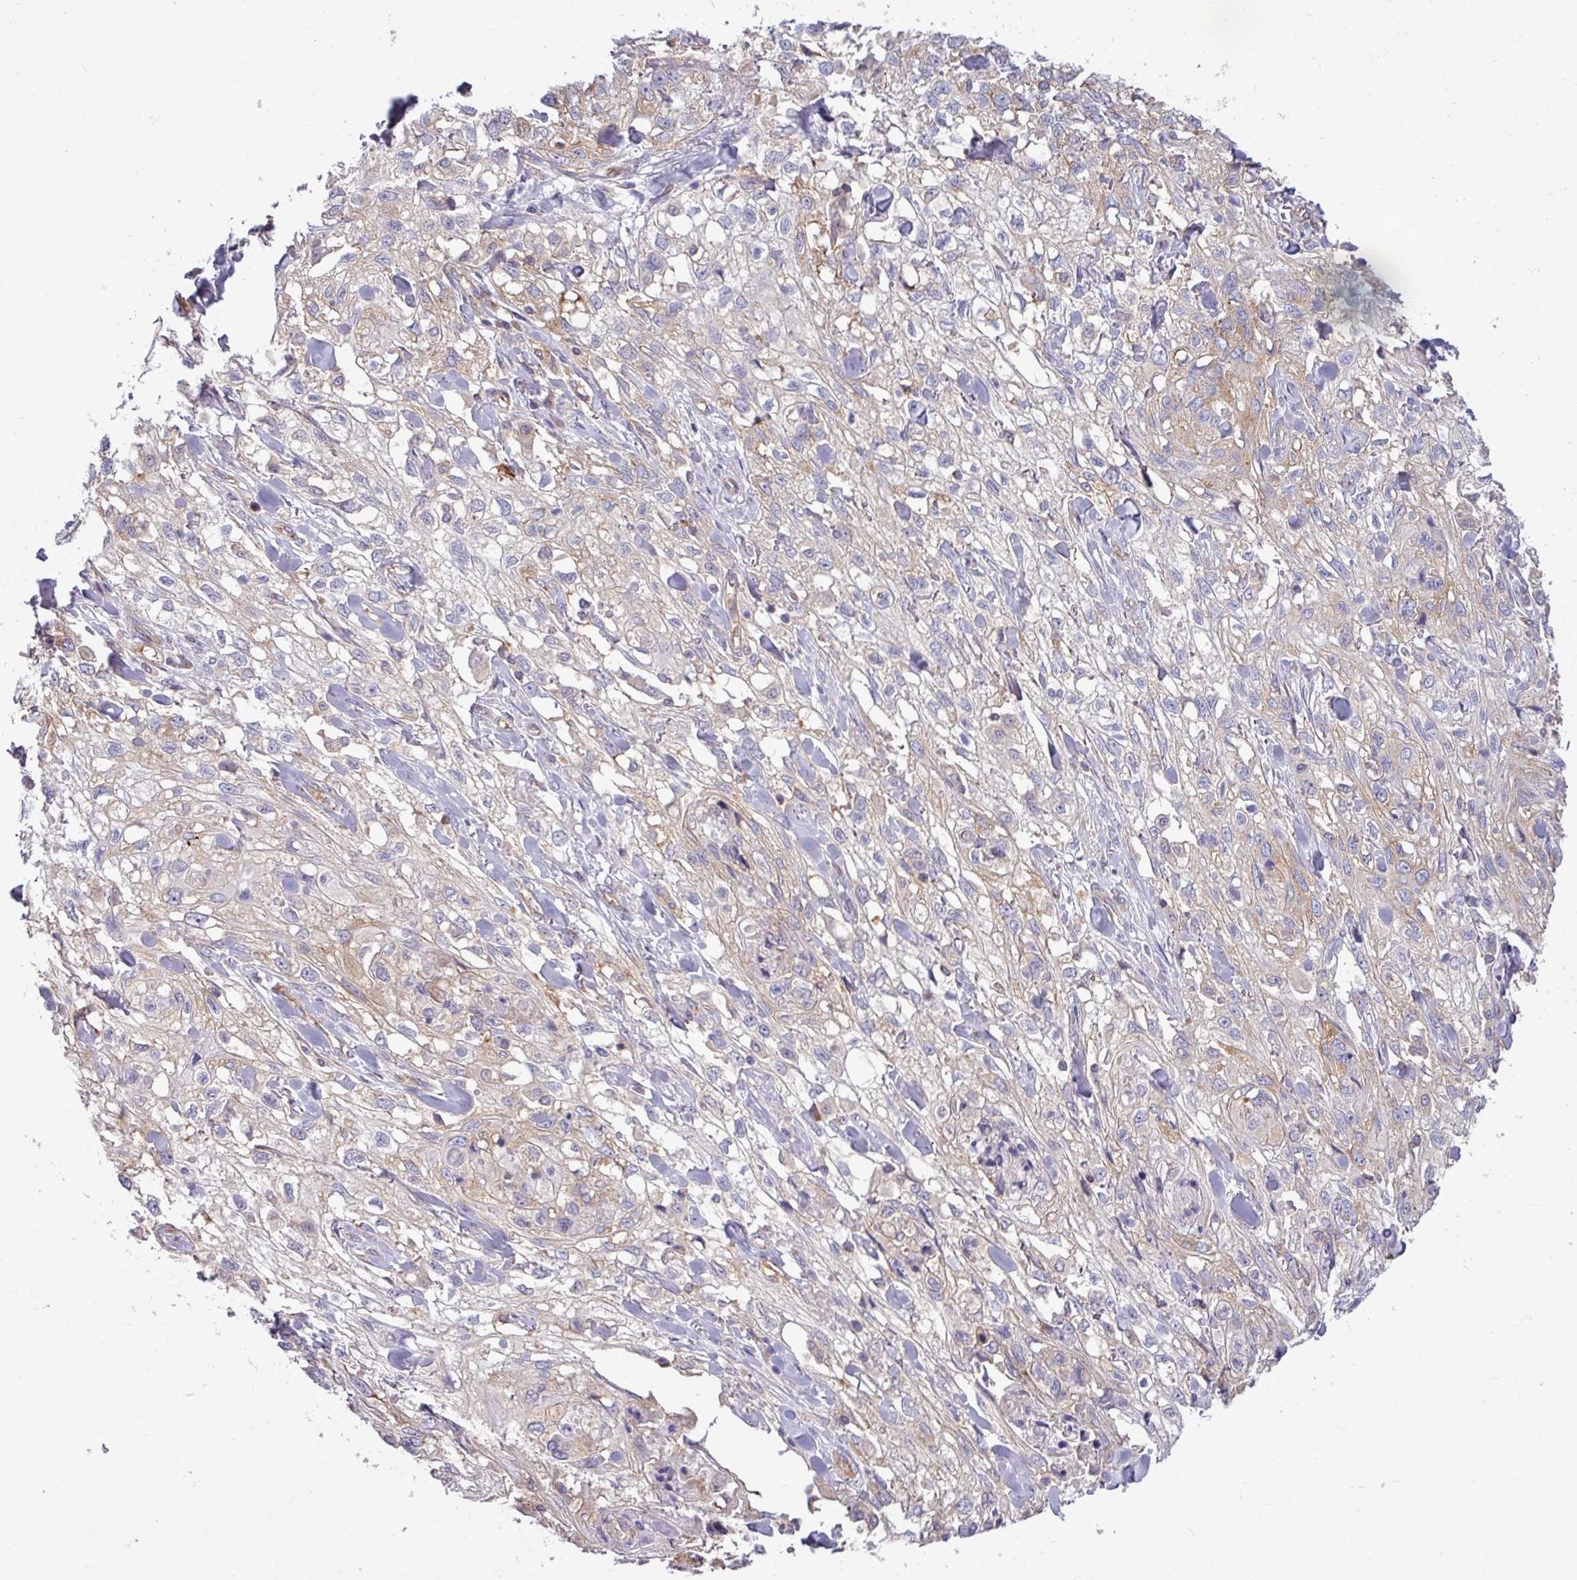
{"staining": {"intensity": "weak", "quantity": "25%-75%", "location": "cytoplasmic/membranous"}, "tissue": "skin cancer", "cell_type": "Tumor cells", "image_type": "cancer", "snomed": [{"axis": "morphology", "description": "Squamous cell carcinoma, NOS"}, {"axis": "topography", "description": "Skin"}, {"axis": "topography", "description": "Vulva"}], "caption": "This histopathology image displays skin cancer stained with immunohistochemistry to label a protein in brown. The cytoplasmic/membranous of tumor cells show weak positivity for the protein. Nuclei are counter-stained blue.", "gene": "LSM12", "patient": {"sex": "female", "age": 86}}